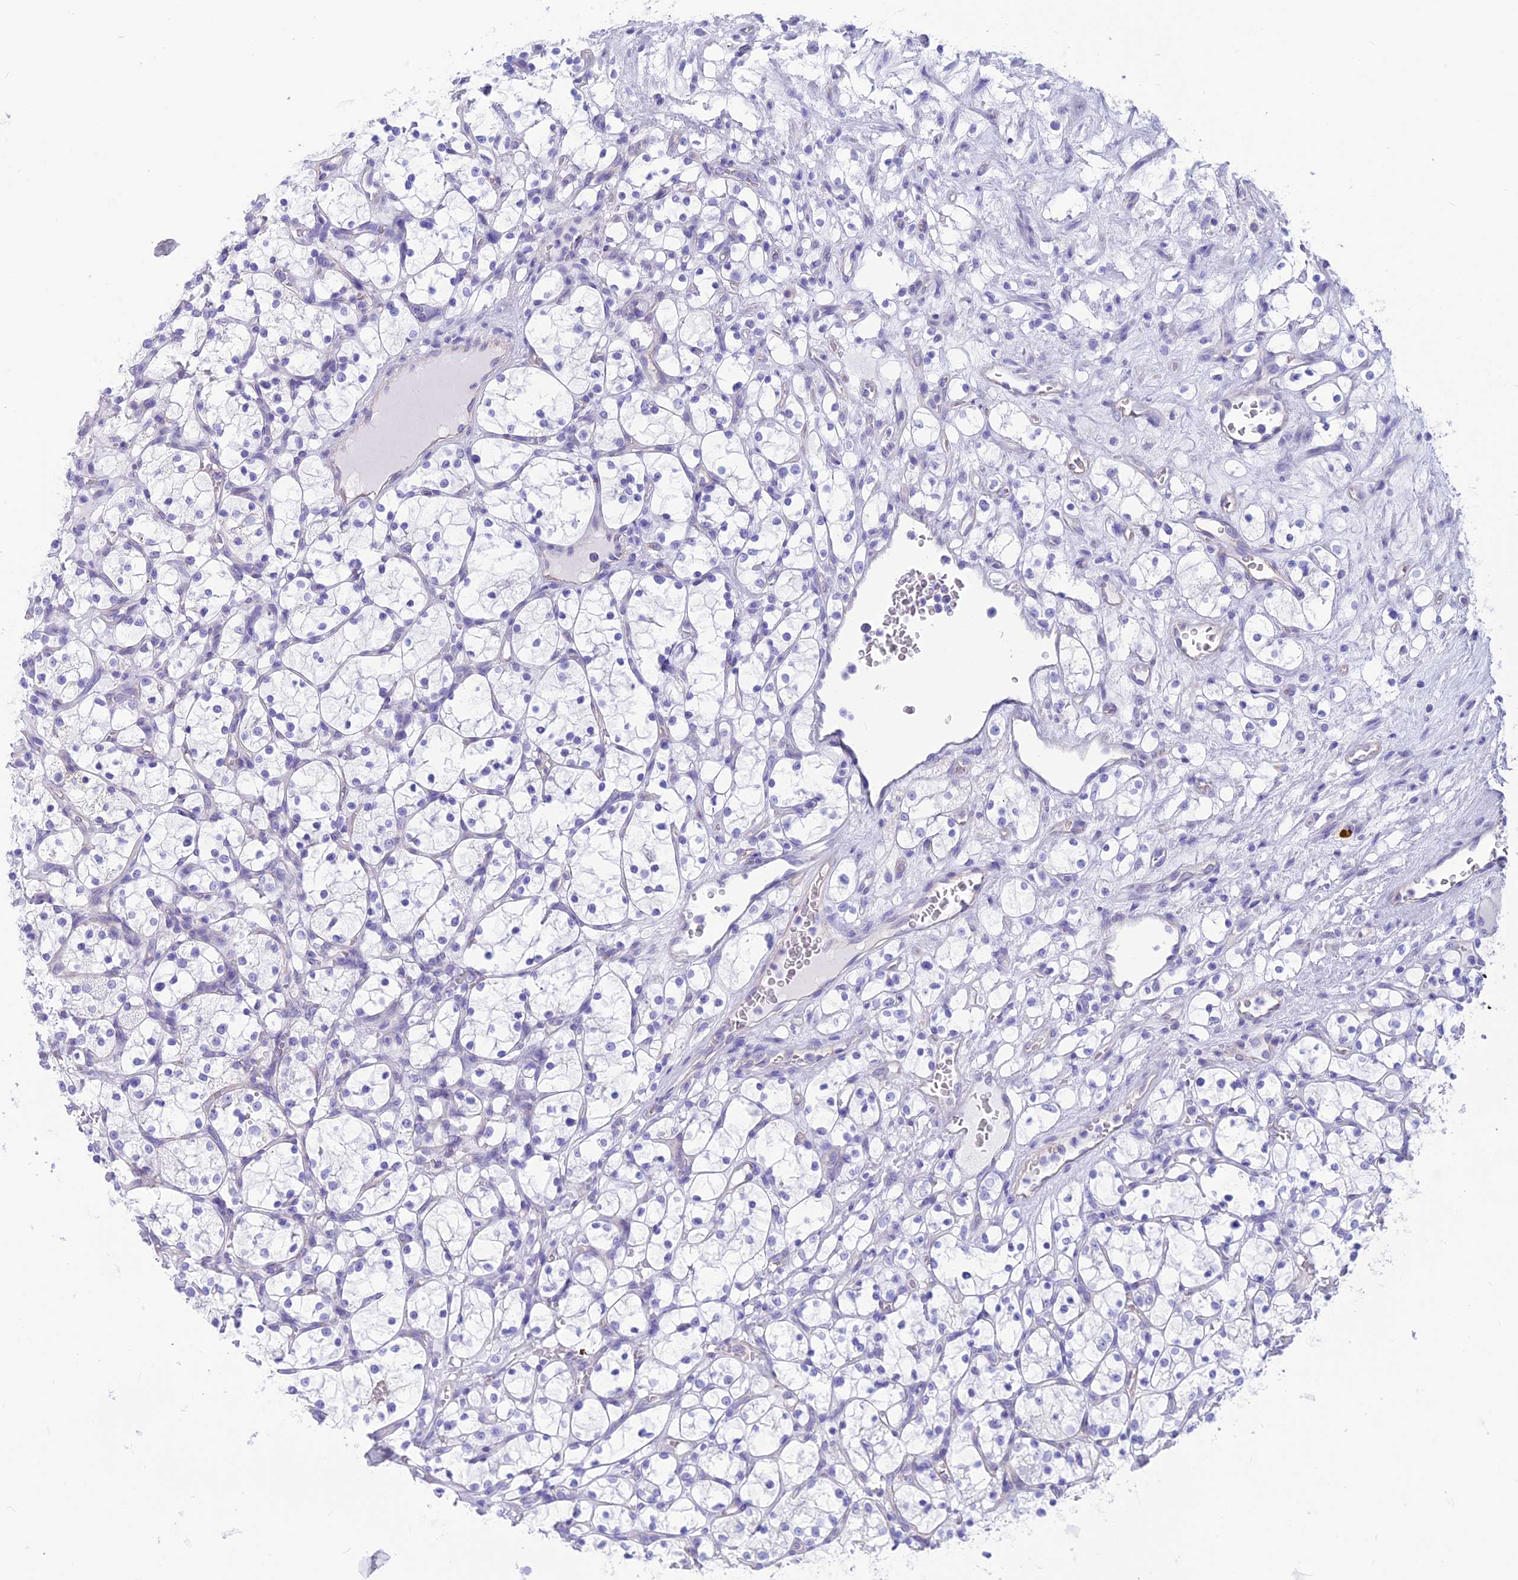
{"staining": {"intensity": "negative", "quantity": "none", "location": "none"}, "tissue": "renal cancer", "cell_type": "Tumor cells", "image_type": "cancer", "snomed": [{"axis": "morphology", "description": "Adenocarcinoma, NOS"}, {"axis": "topography", "description": "Kidney"}], "caption": "This is a micrograph of immunohistochemistry staining of adenocarcinoma (renal), which shows no staining in tumor cells.", "gene": "GNGT2", "patient": {"sex": "female", "age": 69}}